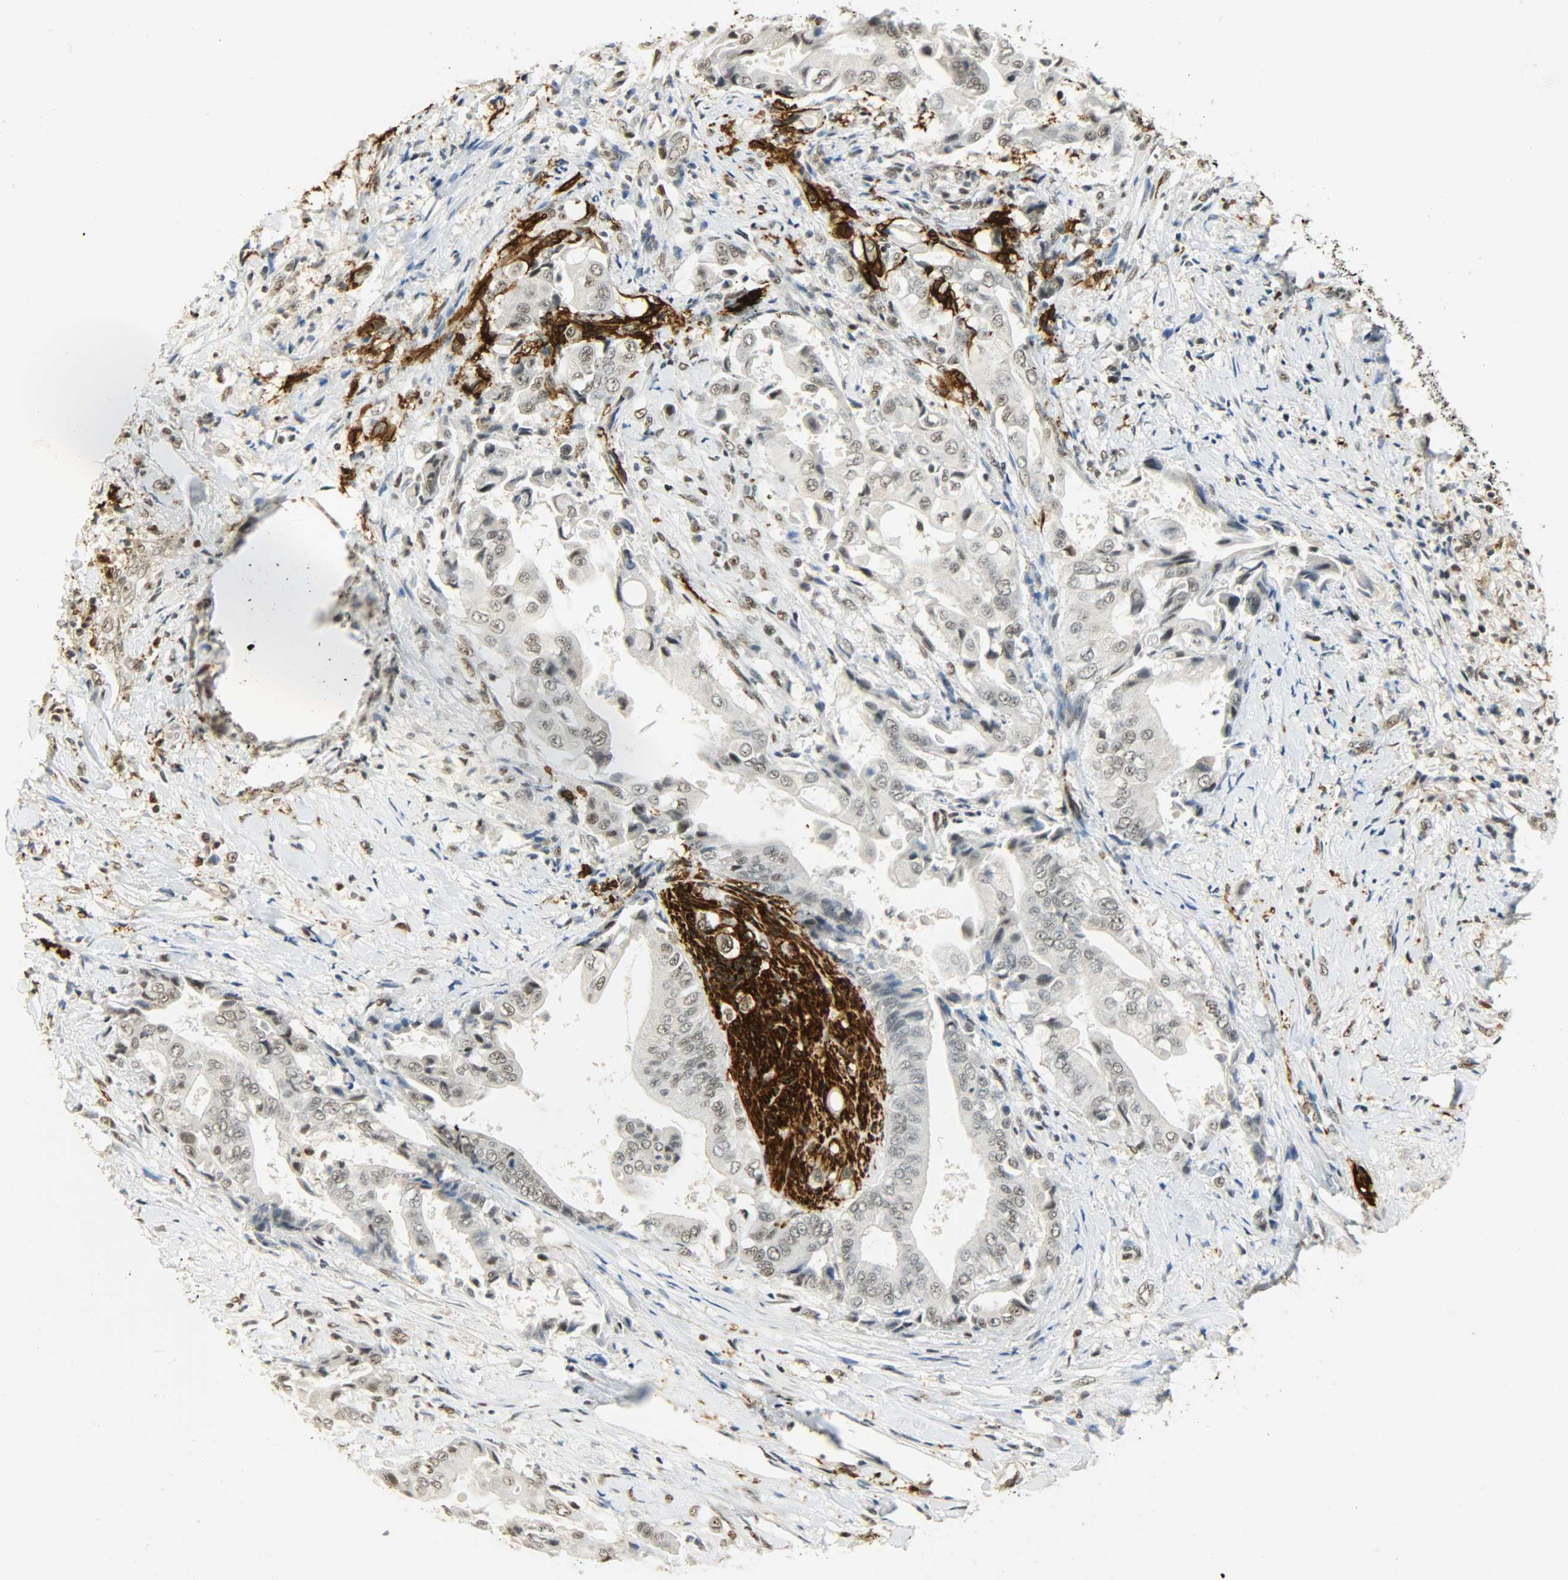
{"staining": {"intensity": "weak", "quantity": ">75%", "location": "nuclear"}, "tissue": "liver cancer", "cell_type": "Tumor cells", "image_type": "cancer", "snomed": [{"axis": "morphology", "description": "Cholangiocarcinoma"}, {"axis": "topography", "description": "Liver"}], "caption": "Immunohistochemistry histopathology image of neoplastic tissue: liver cancer stained using IHC demonstrates low levels of weak protein expression localized specifically in the nuclear of tumor cells, appearing as a nuclear brown color.", "gene": "NGFR", "patient": {"sex": "male", "age": 58}}